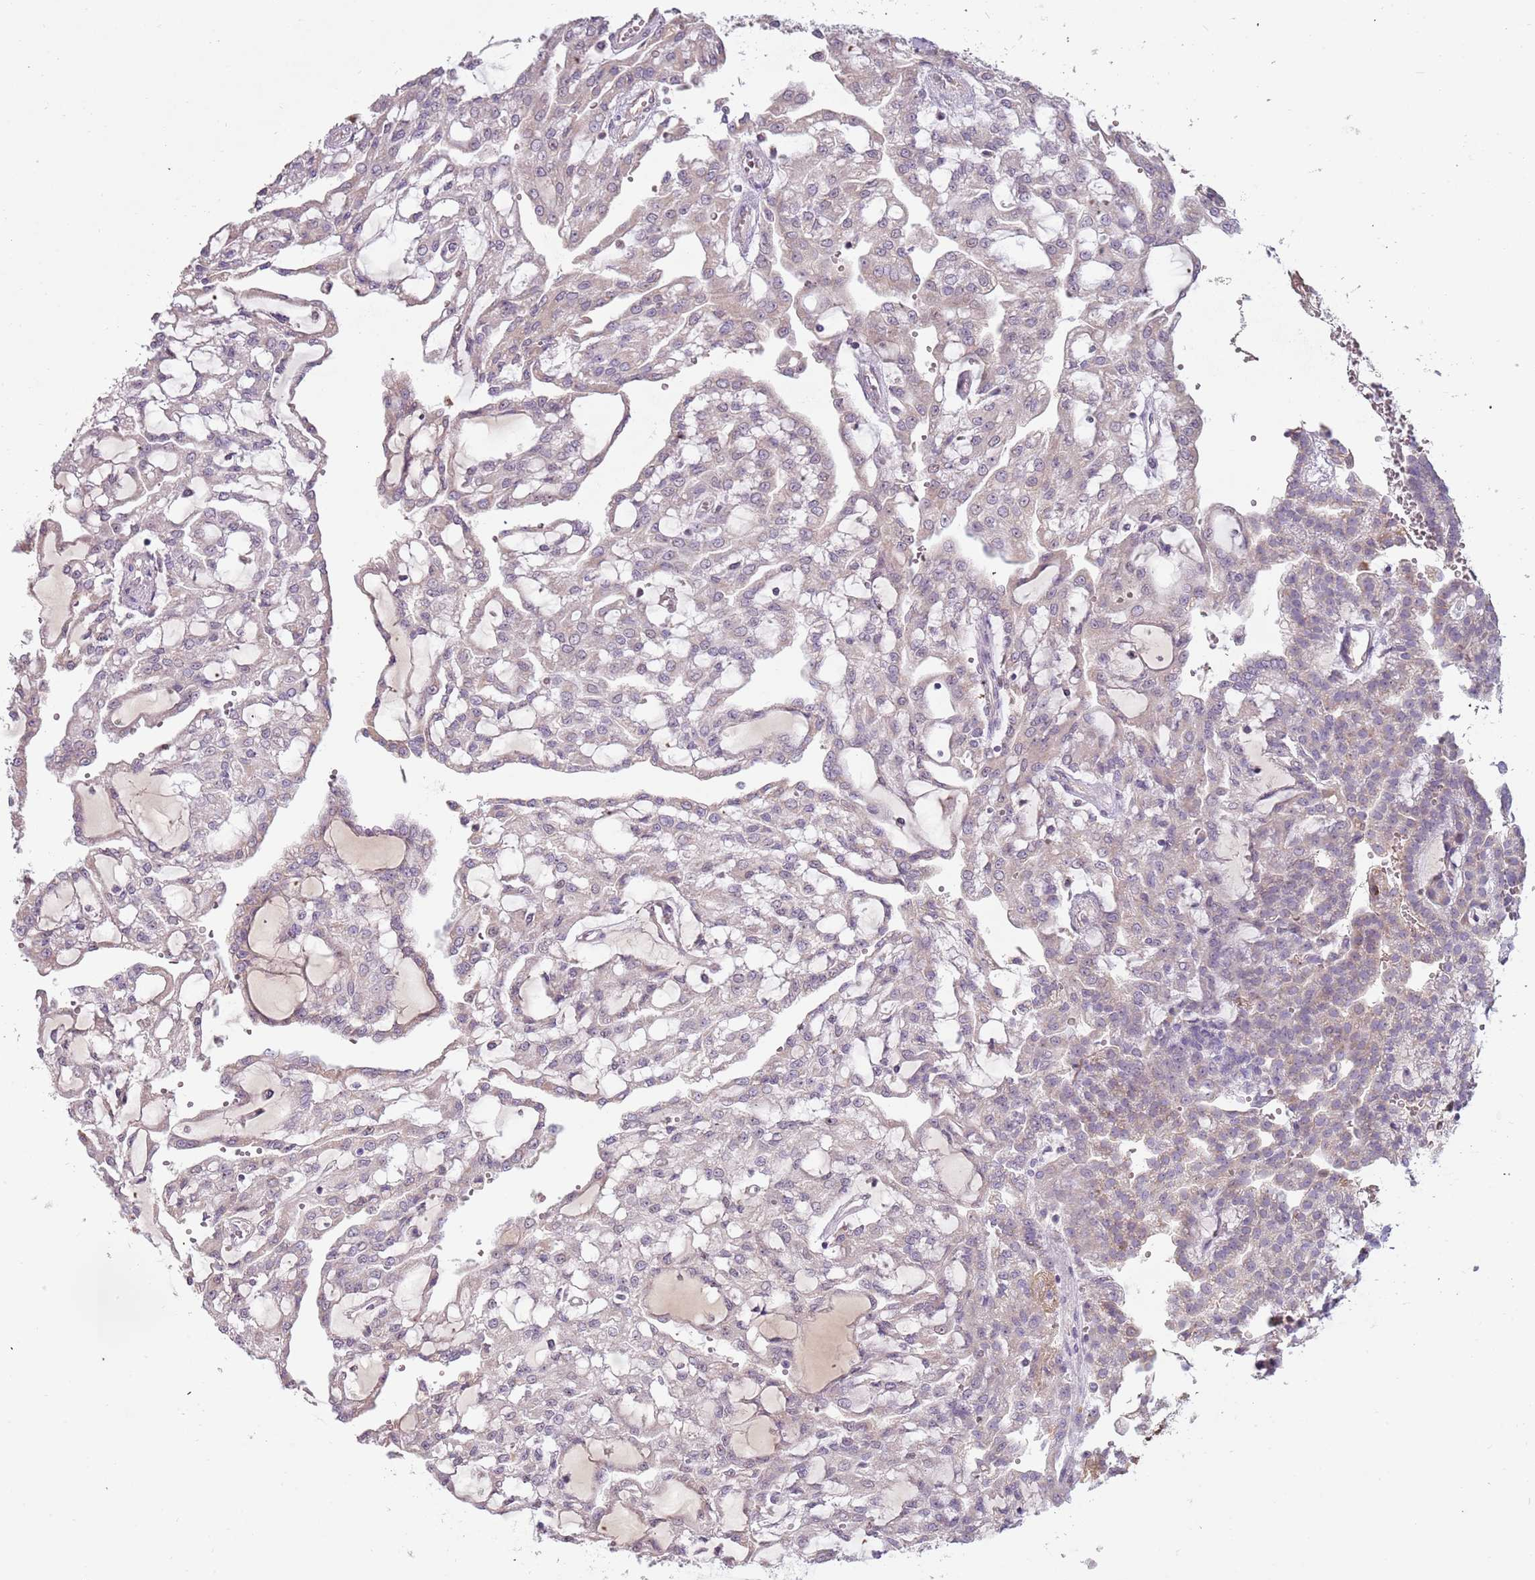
{"staining": {"intensity": "negative", "quantity": "none", "location": "none"}, "tissue": "renal cancer", "cell_type": "Tumor cells", "image_type": "cancer", "snomed": [{"axis": "morphology", "description": "Adenocarcinoma, NOS"}, {"axis": "topography", "description": "Kidney"}], "caption": "The immunohistochemistry image has no significant positivity in tumor cells of renal adenocarcinoma tissue.", "gene": "SYS1", "patient": {"sex": "male", "age": 63}}